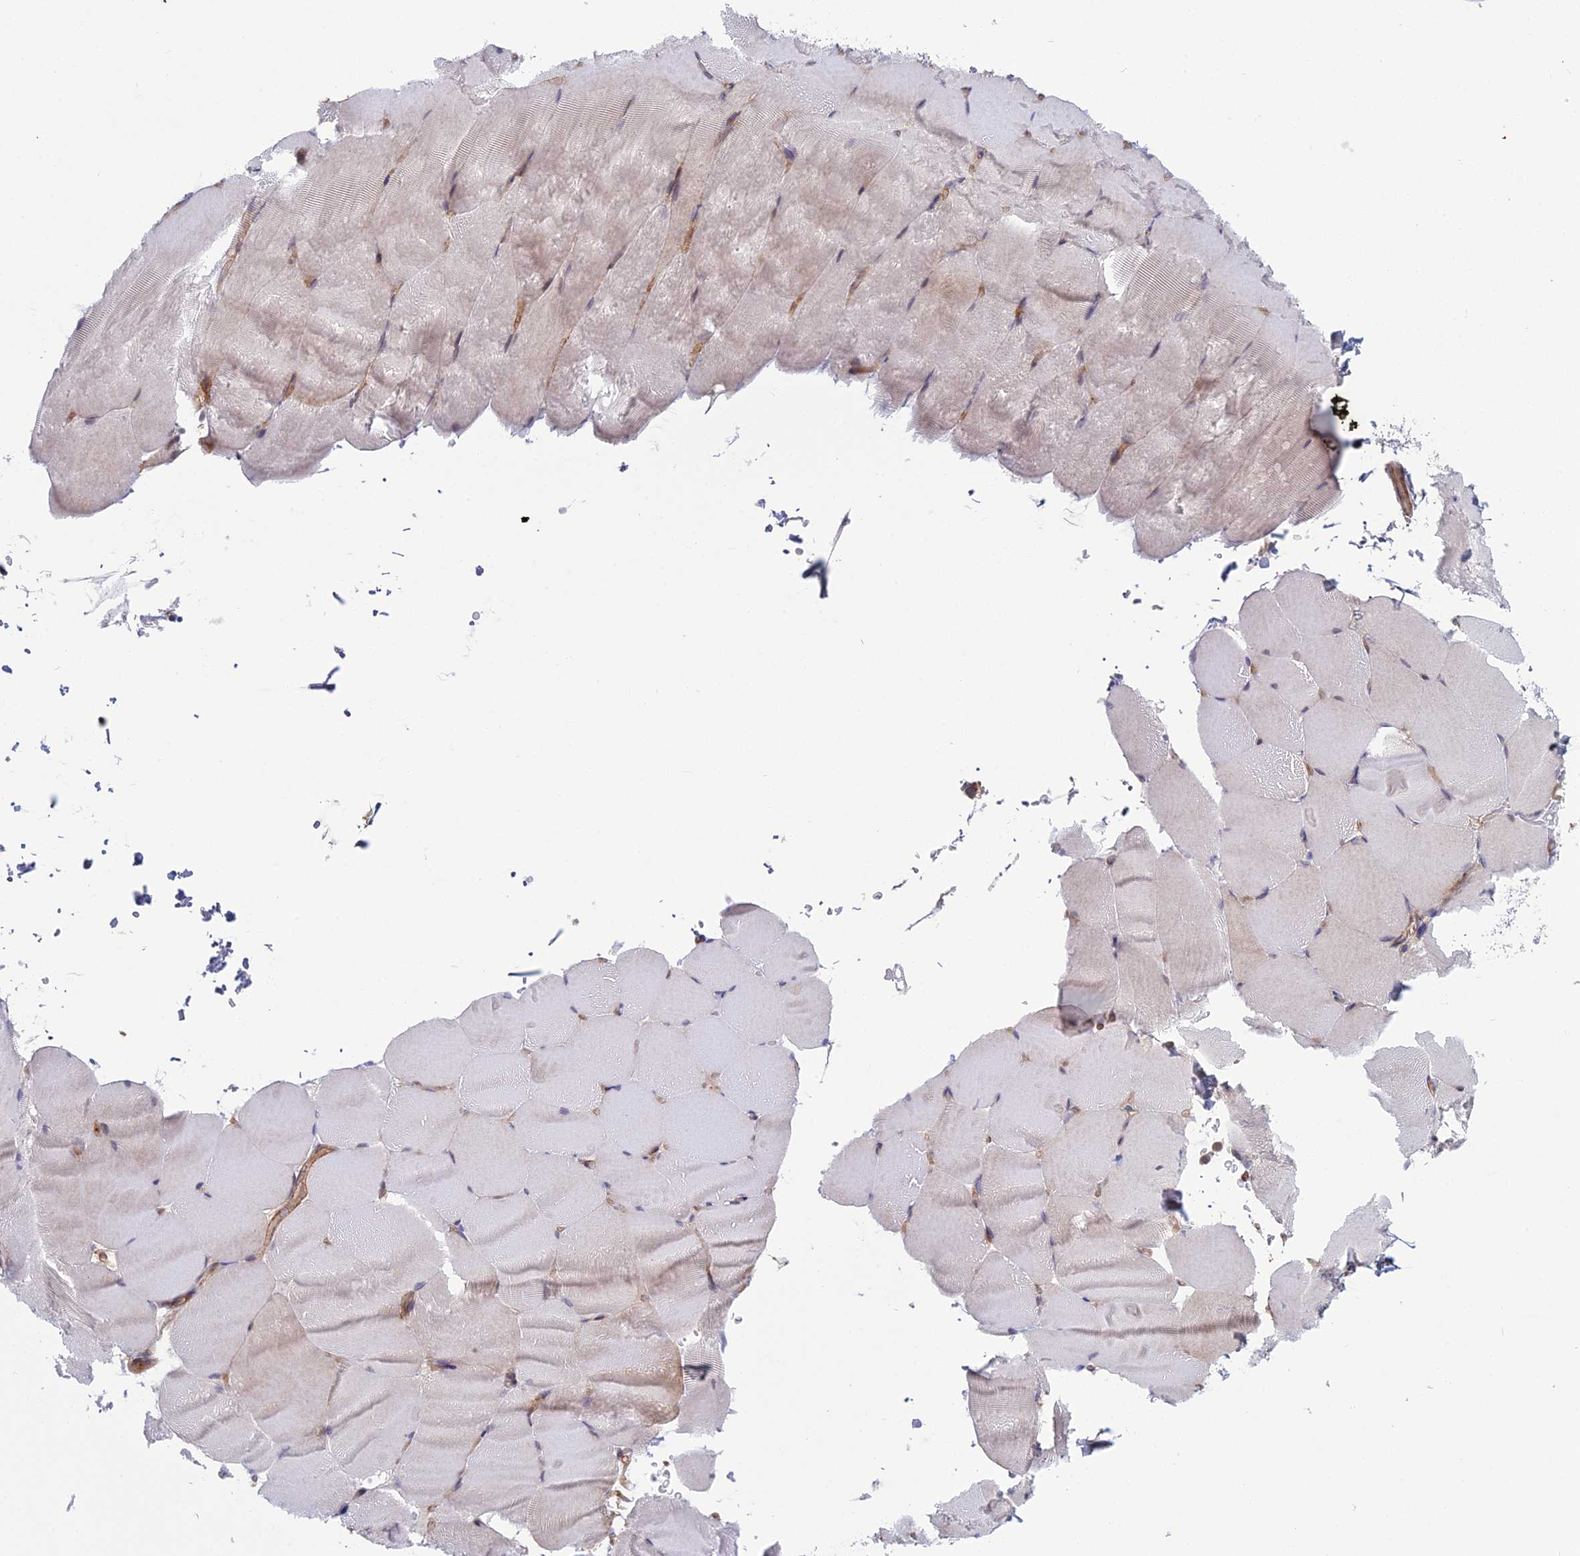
{"staining": {"intensity": "moderate", "quantity": "<25%", "location": "cytoplasmic/membranous"}, "tissue": "skeletal muscle", "cell_type": "Myocytes", "image_type": "normal", "snomed": [{"axis": "morphology", "description": "Normal tissue, NOS"}, {"axis": "topography", "description": "Skeletal muscle"}, {"axis": "topography", "description": "Parathyroid gland"}], "caption": "Immunohistochemical staining of benign human skeletal muscle reveals low levels of moderate cytoplasmic/membranous staining in about <25% of myocytes.", "gene": "ABHD1", "patient": {"sex": "female", "age": 37}}